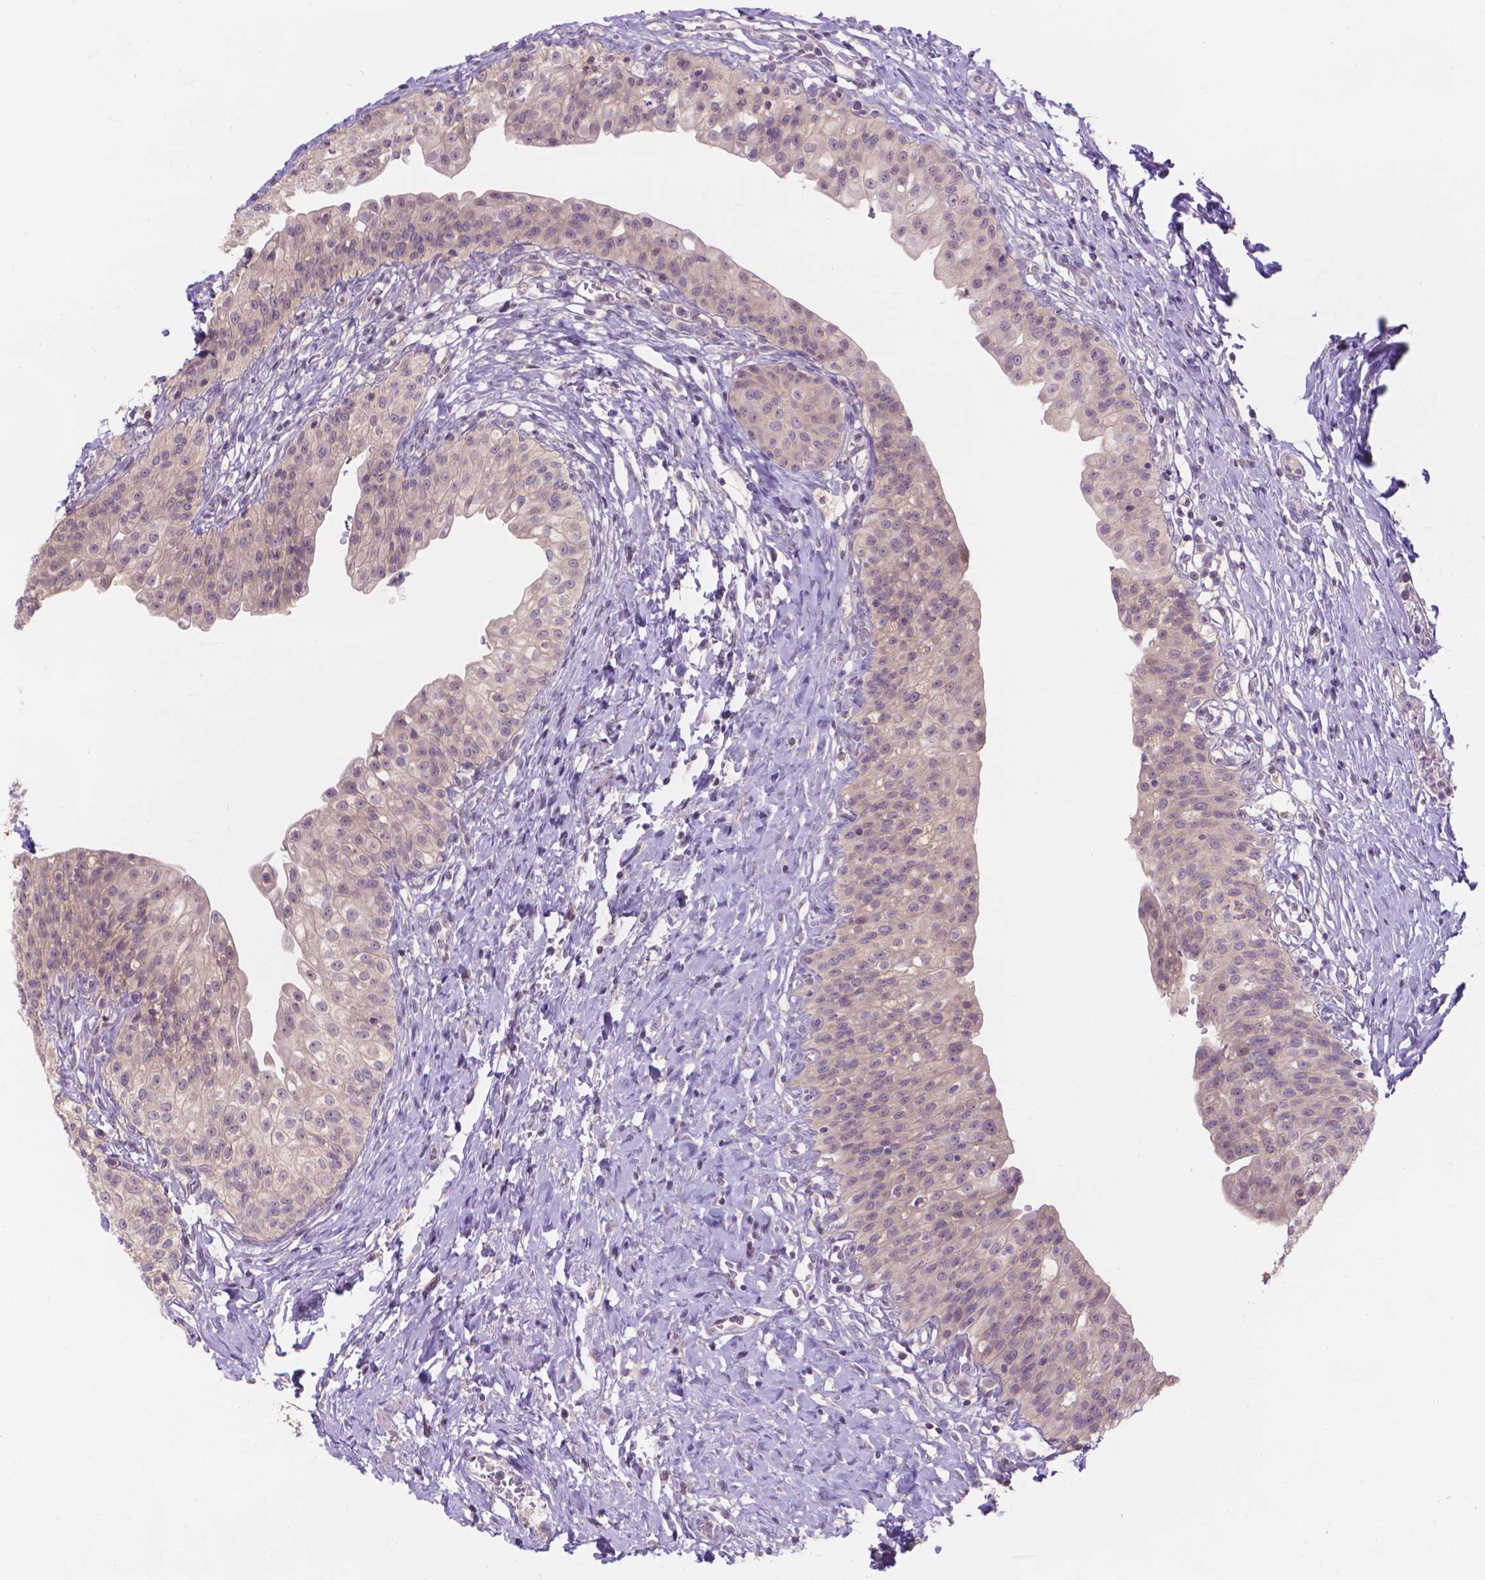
{"staining": {"intensity": "negative", "quantity": "none", "location": "none"}, "tissue": "urinary bladder", "cell_type": "Urothelial cells", "image_type": "normal", "snomed": [{"axis": "morphology", "description": "Normal tissue, NOS"}, {"axis": "topography", "description": "Urinary bladder"}], "caption": "DAB (3,3'-diaminobenzidine) immunohistochemical staining of unremarkable urinary bladder reveals no significant expression in urothelial cells. (Immunohistochemistry (ihc), brightfield microscopy, high magnification).", "gene": "PRDM13", "patient": {"sex": "male", "age": 76}}